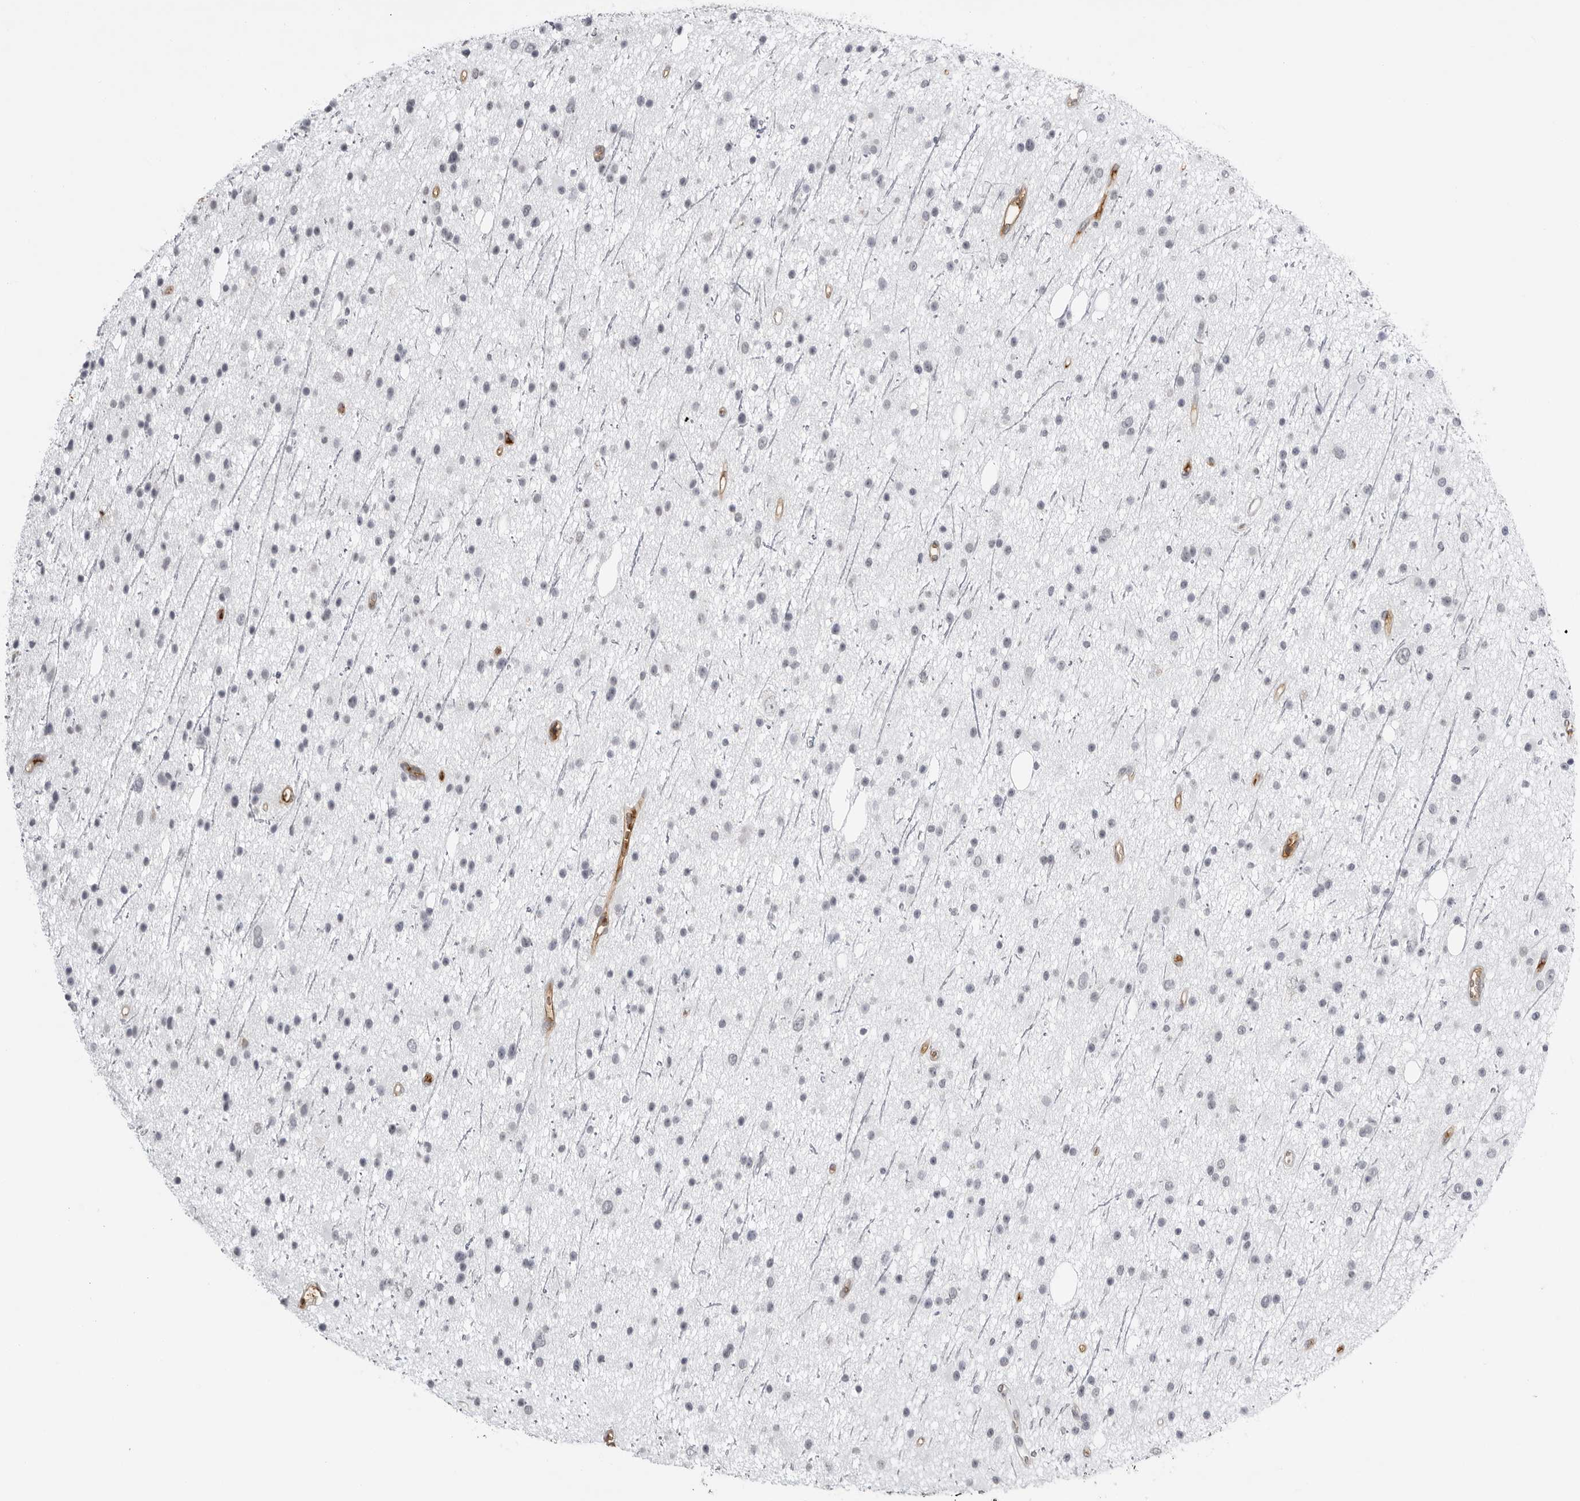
{"staining": {"intensity": "negative", "quantity": "none", "location": "none"}, "tissue": "glioma", "cell_type": "Tumor cells", "image_type": "cancer", "snomed": [{"axis": "morphology", "description": "Glioma, malignant, Low grade"}, {"axis": "topography", "description": "Cerebral cortex"}], "caption": "Immunohistochemistry (IHC) of malignant glioma (low-grade) demonstrates no staining in tumor cells.", "gene": "SERPINF2", "patient": {"sex": "female", "age": 39}}